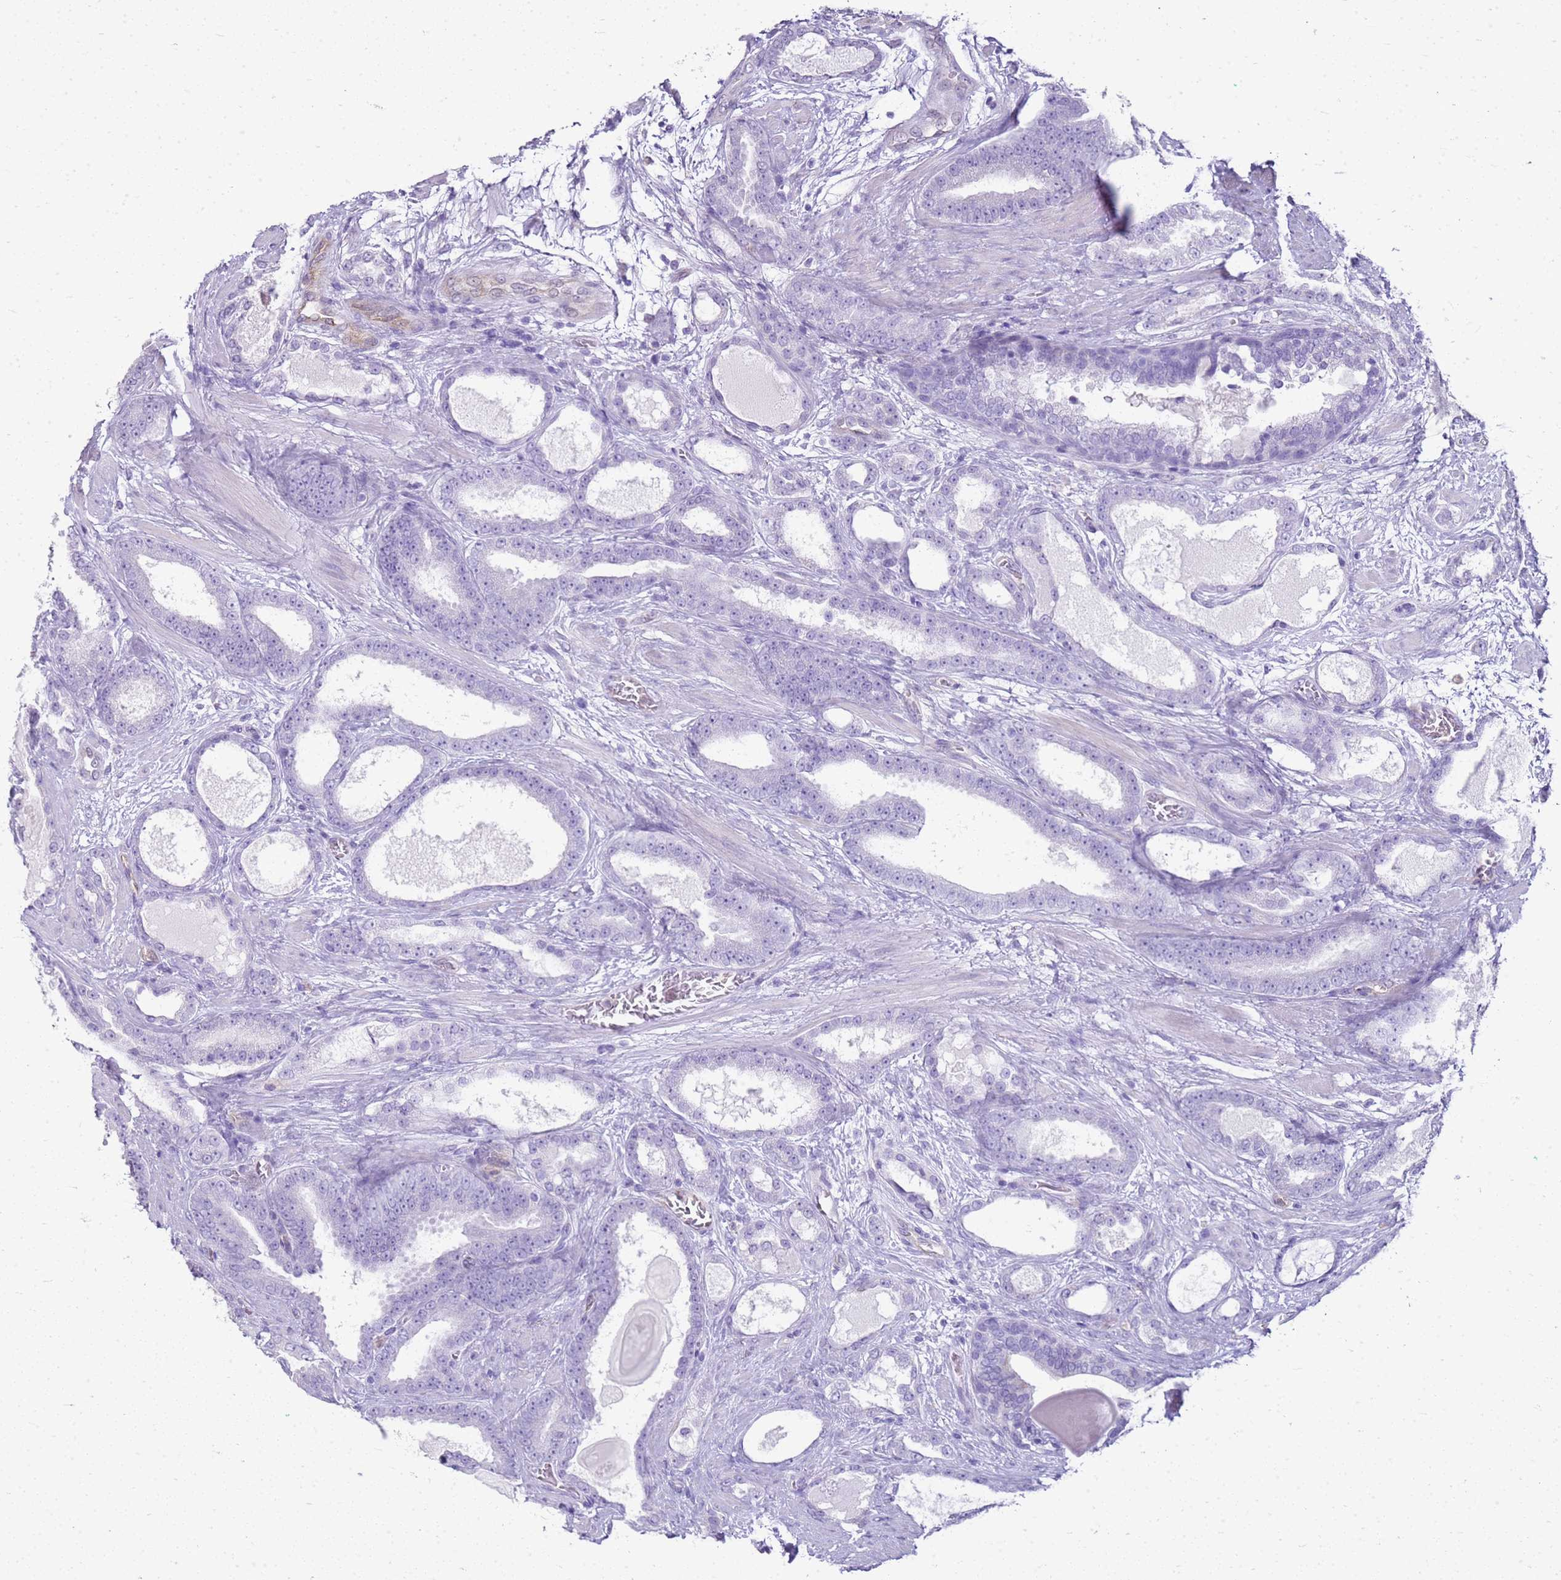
{"staining": {"intensity": "negative", "quantity": "none", "location": "none"}, "tissue": "prostate cancer", "cell_type": "Tumor cells", "image_type": "cancer", "snomed": [{"axis": "morphology", "description": "Adenocarcinoma, High grade"}, {"axis": "topography", "description": "Prostate"}], "caption": "Protein analysis of prostate cancer reveals no significant staining in tumor cells.", "gene": "SULT1E1", "patient": {"sex": "male", "age": 60}}